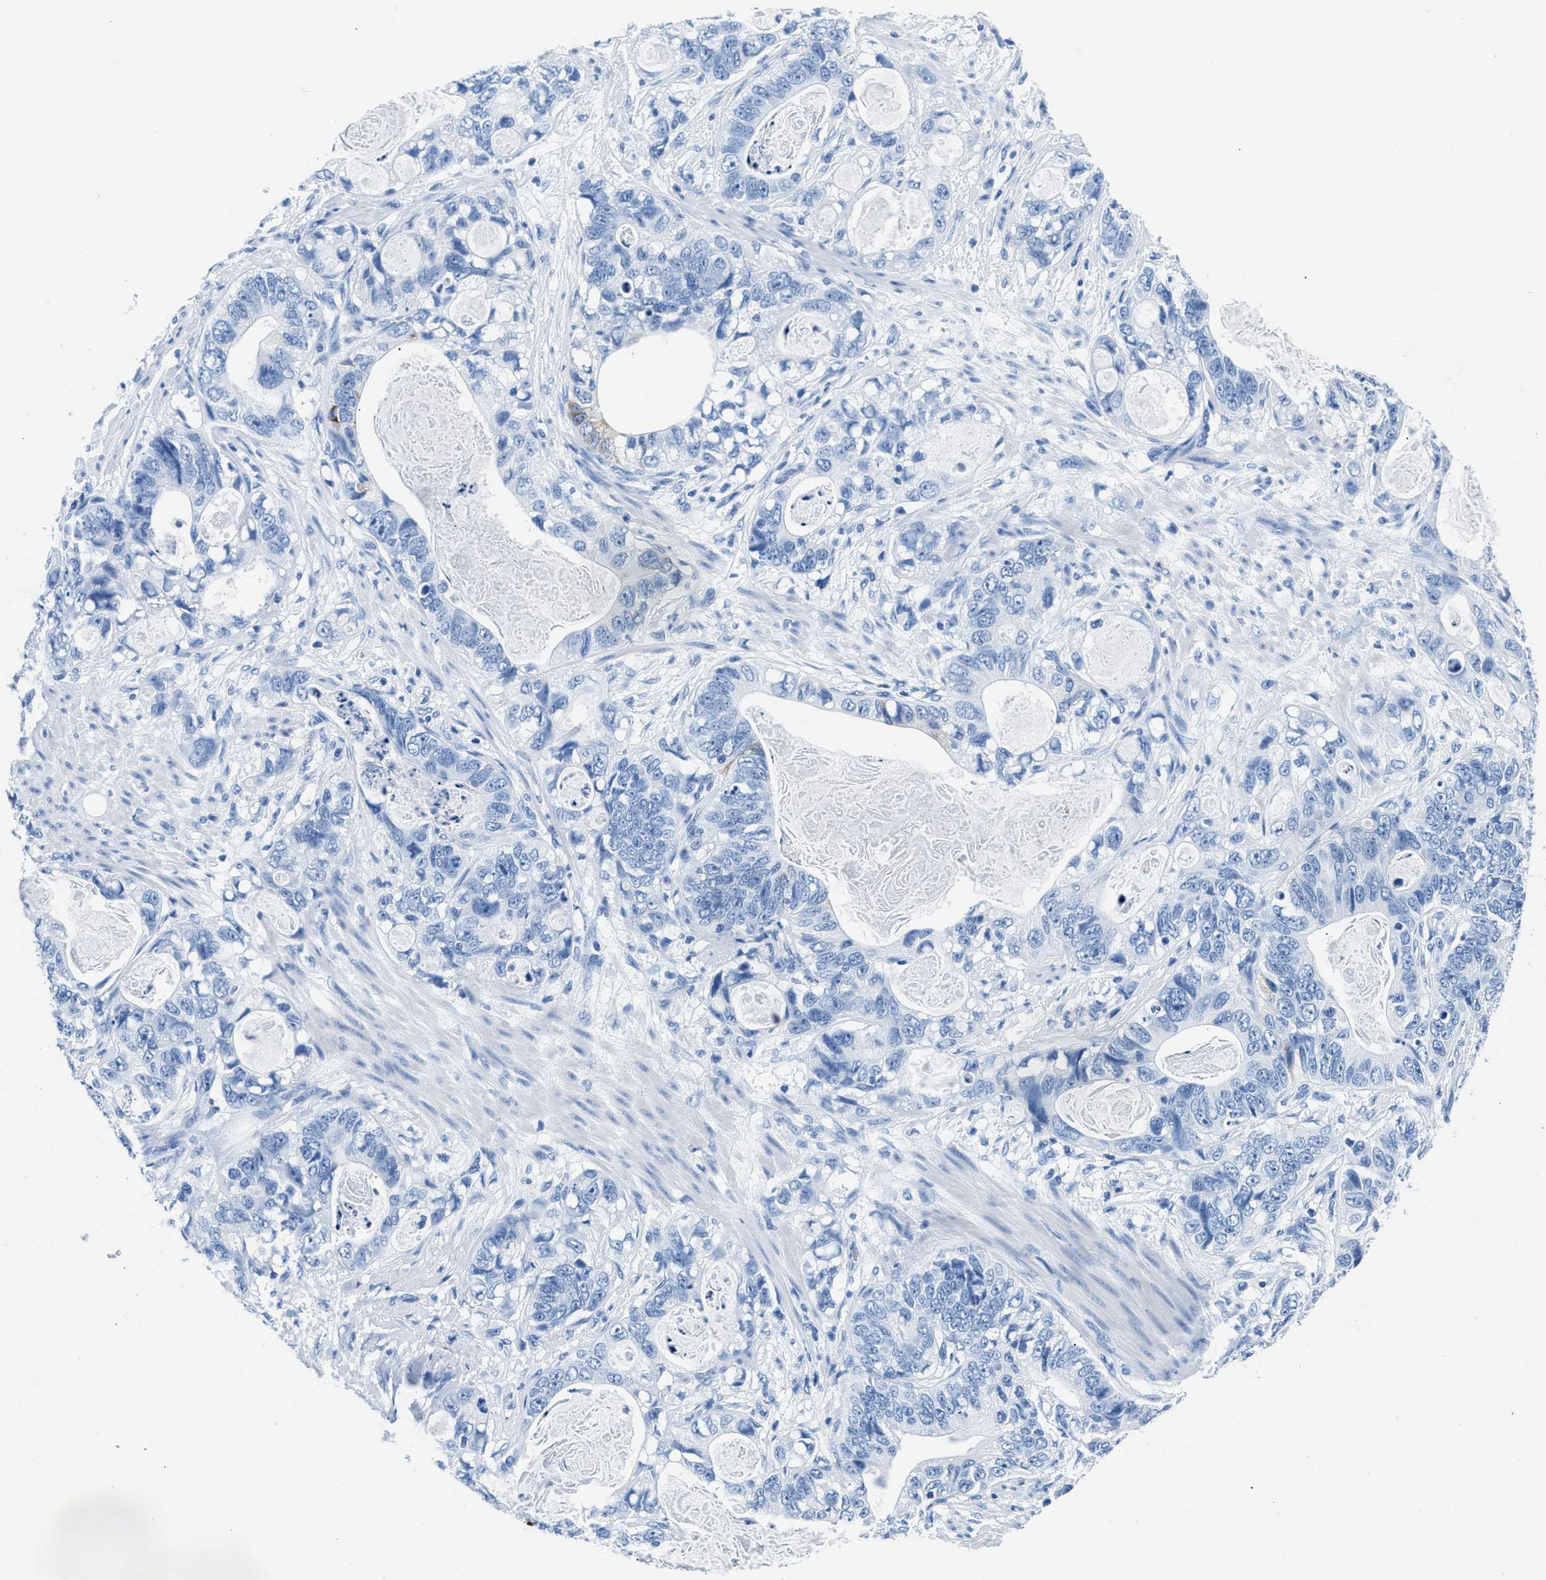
{"staining": {"intensity": "negative", "quantity": "none", "location": "none"}, "tissue": "stomach cancer", "cell_type": "Tumor cells", "image_type": "cancer", "snomed": [{"axis": "morphology", "description": "Normal tissue, NOS"}, {"axis": "morphology", "description": "Adenocarcinoma, NOS"}, {"axis": "topography", "description": "Stomach"}], "caption": "Immunohistochemistry (IHC) of stomach cancer demonstrates no expression in tumor cells.", "gene": "CPS1", "patient": {"sex": "female", "age": 89}}